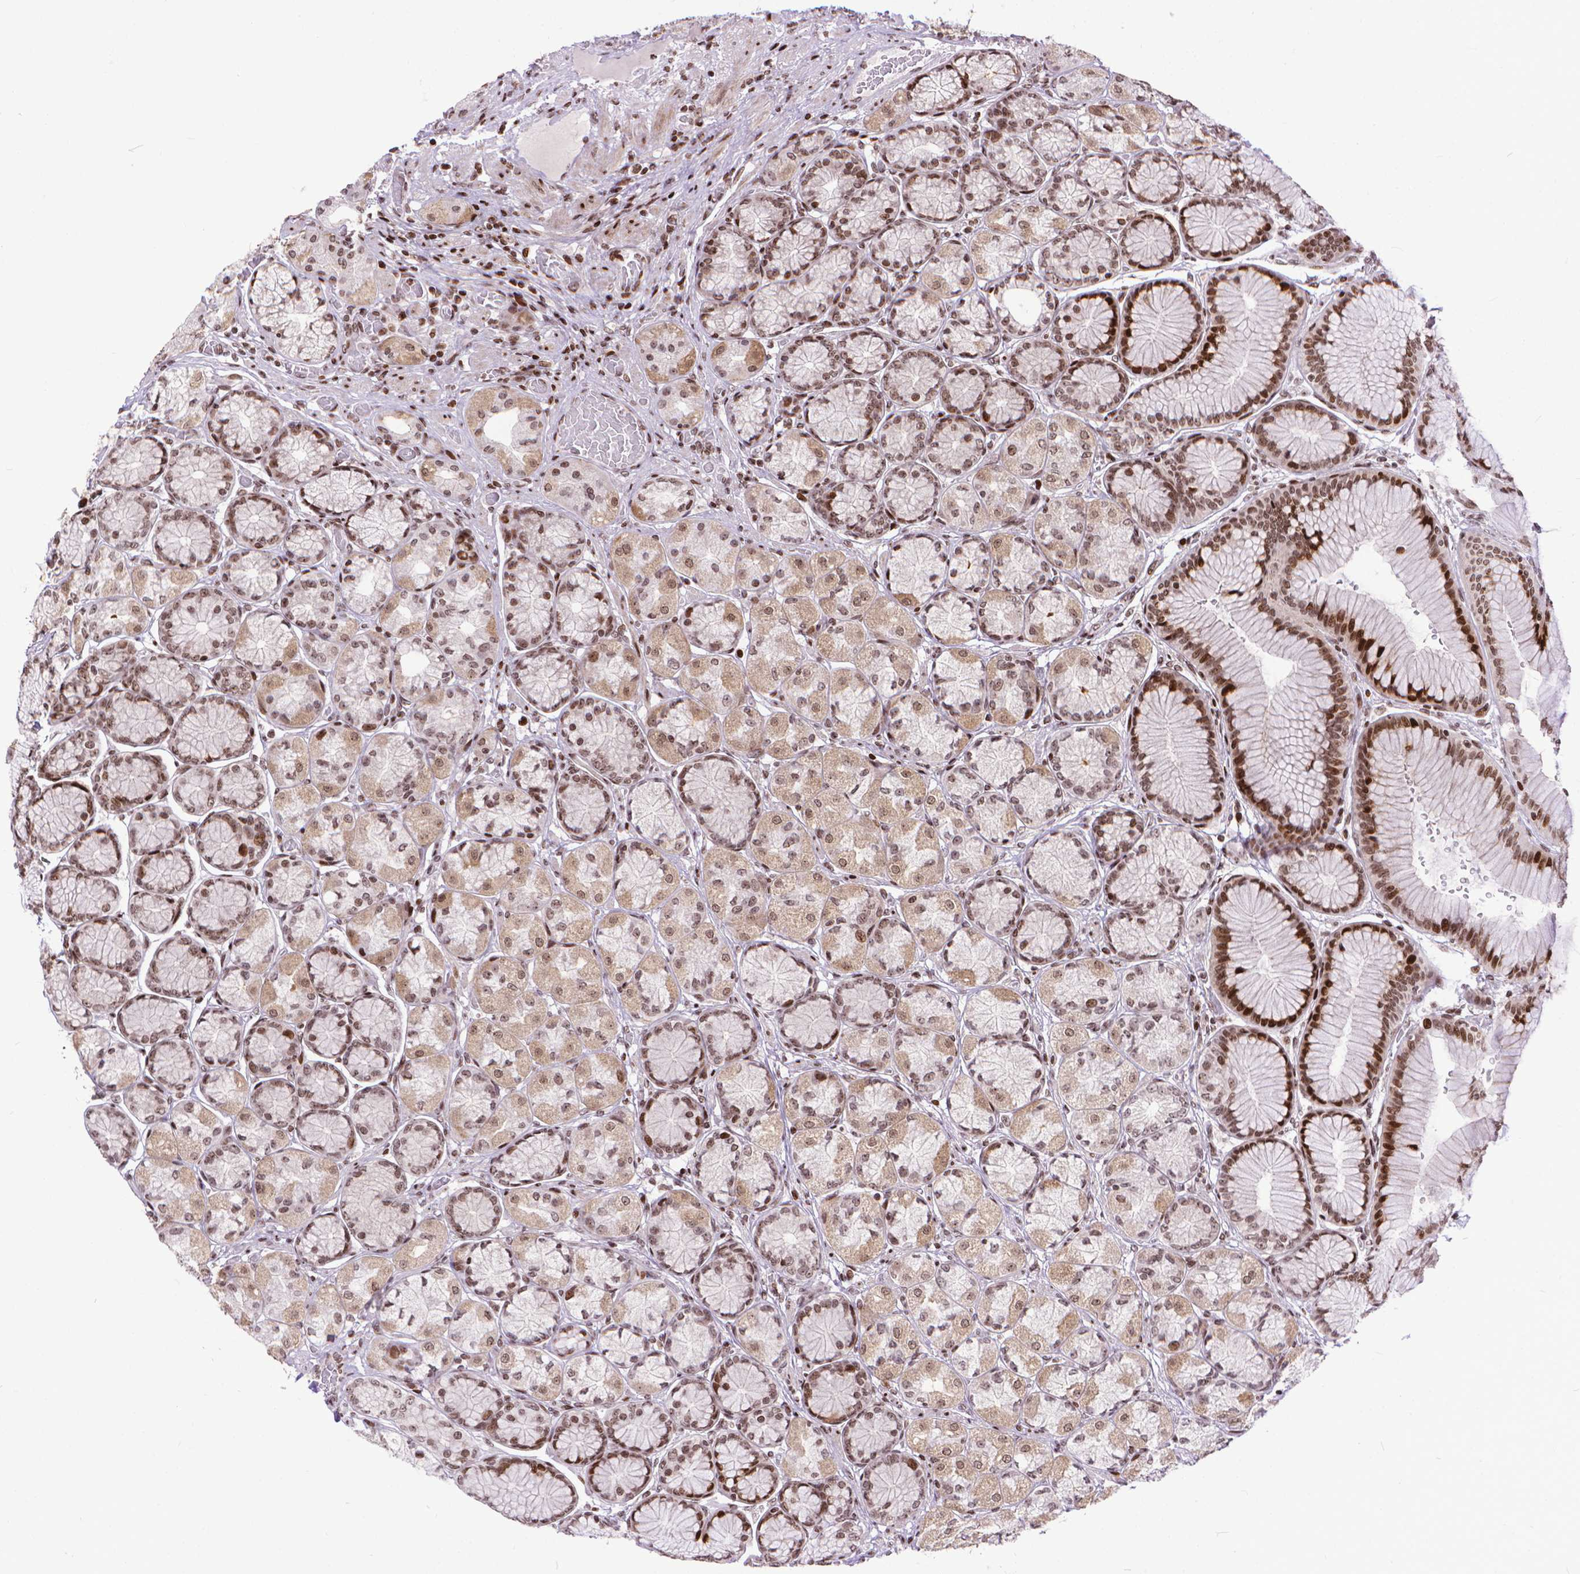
{"staining": {"intensity": "moderate", "quantity": "<25%", "location": "cytoplasmic/membranous,nuclear"}, "tissue": "stomach", "cell_type": "Glandular cells", "image_type": "normal", "snomed": [{"axis": "morphology", "description": "Normal tissue, NOS"}, {"axis": "morphology", "description": "Adenocarcinoma, NOS"}, {"axis": "morphology", "description": "Adenocarcinoma, High grade"}, {"axis": "topography", "description": "Stomach, upper"}, {"axis": "topography", "description": "Stomach"}], "caption": "Protein positivity by immunohistochemistry shows moderate cytoplasmic/membranous,nuclear positivity in about <25% of glandular cells in unremarkable stomach. (DAB IHC with brightfield microscopy, high magnification).", "gene": "AMER1", "patient": {"sex": "female", "age": 65}}